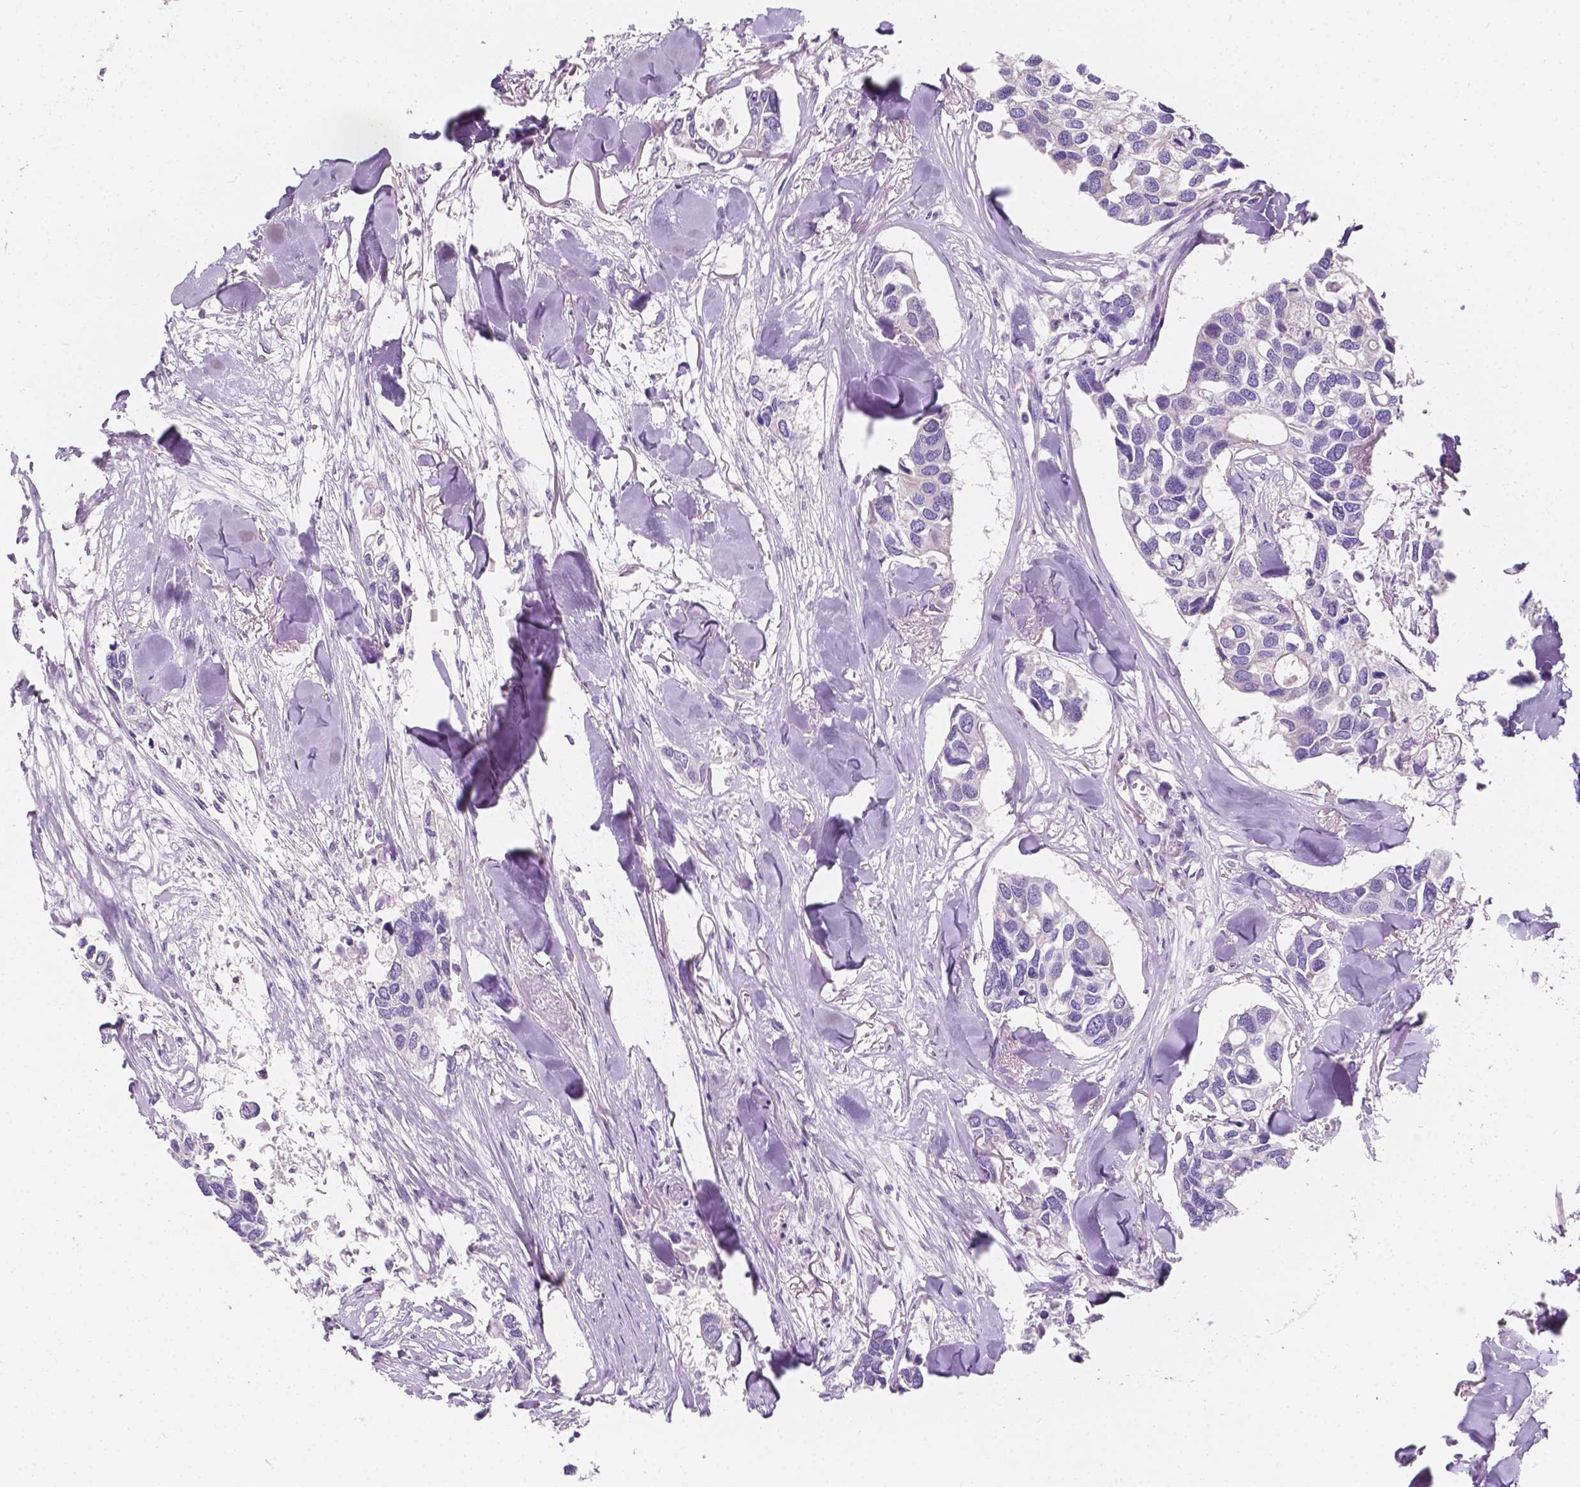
{"staining": {"intensity": "negative", "quantity": "none", "location": "none"}, "tissue": "breast cancer", "cell_type": "Tumor cells", "image_type": "cancer", "snomed": [{"axis": "morphology", "description": "Duct carcinoma"}, {"axis": "topography", "description": "Breast"}], "caption": "A photomicrograph of human breast infiltrating ductal carcinoma is negative for staining in tumor cells.", "gene": "SIRT2", "patient": {"sex": "female", "age": 83}}